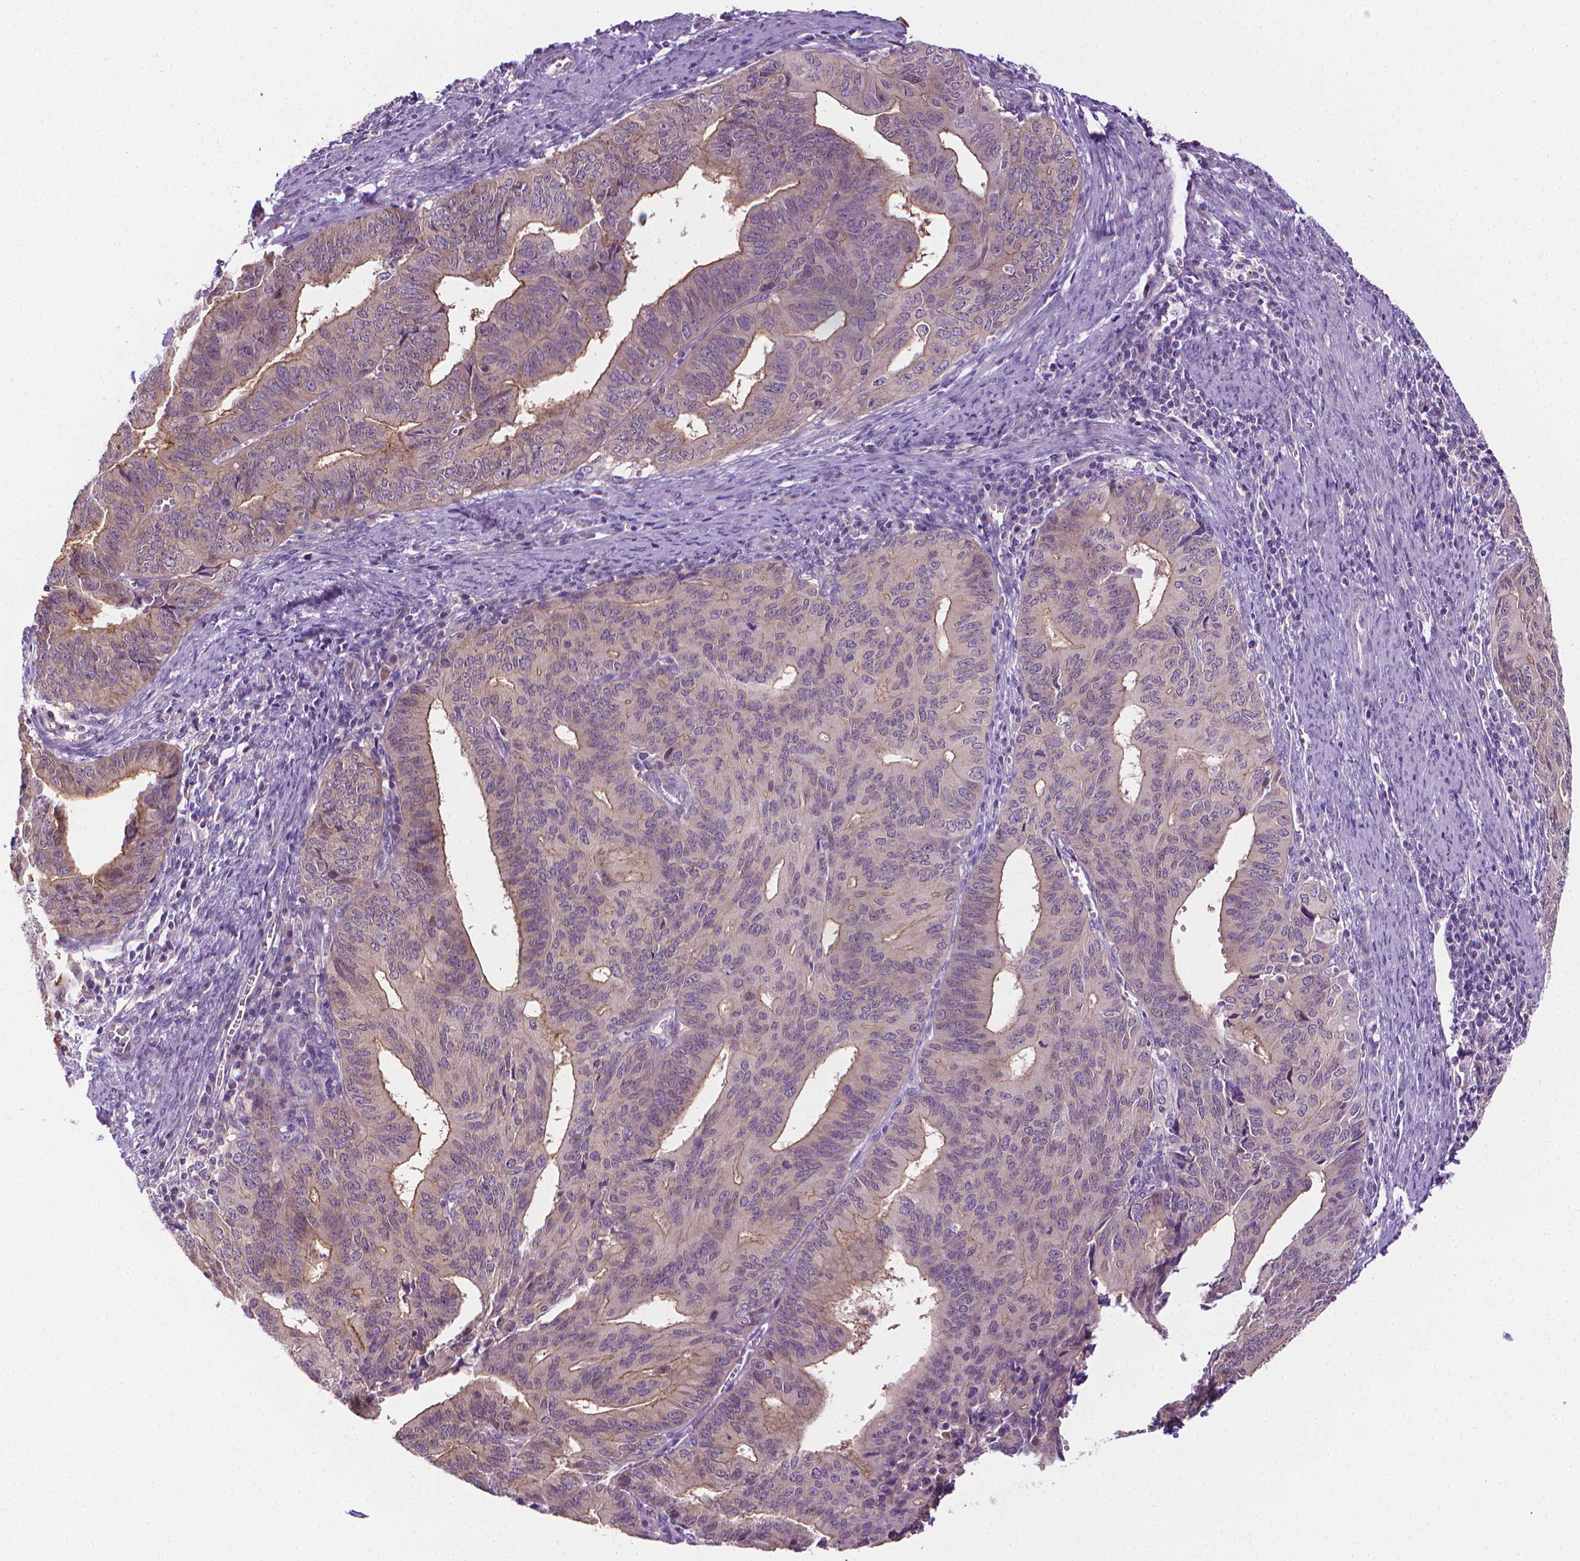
{"staining": {"intensity": "moderate", "quantity": "<25%", "location": "cytoplasmic/membranous"}, "tissue": "endometrial cancer", "cell_type": "Tumor cells", "image_type": "cancer", "snomed": [{"axis": "morphology", "description": "Adenocarcinoma, NOS"}, {"axis": "topography", "description": "Endometrium"}], "caption": "Endometrial cancer (adenocarcinoma) stained with a brown dye reveals moderate cytoplasmic/membranous positive expression in approximately <25% of tumor cells.", "gene": "MCOLN3", "patient": {"sex": "female", "age": 65}}